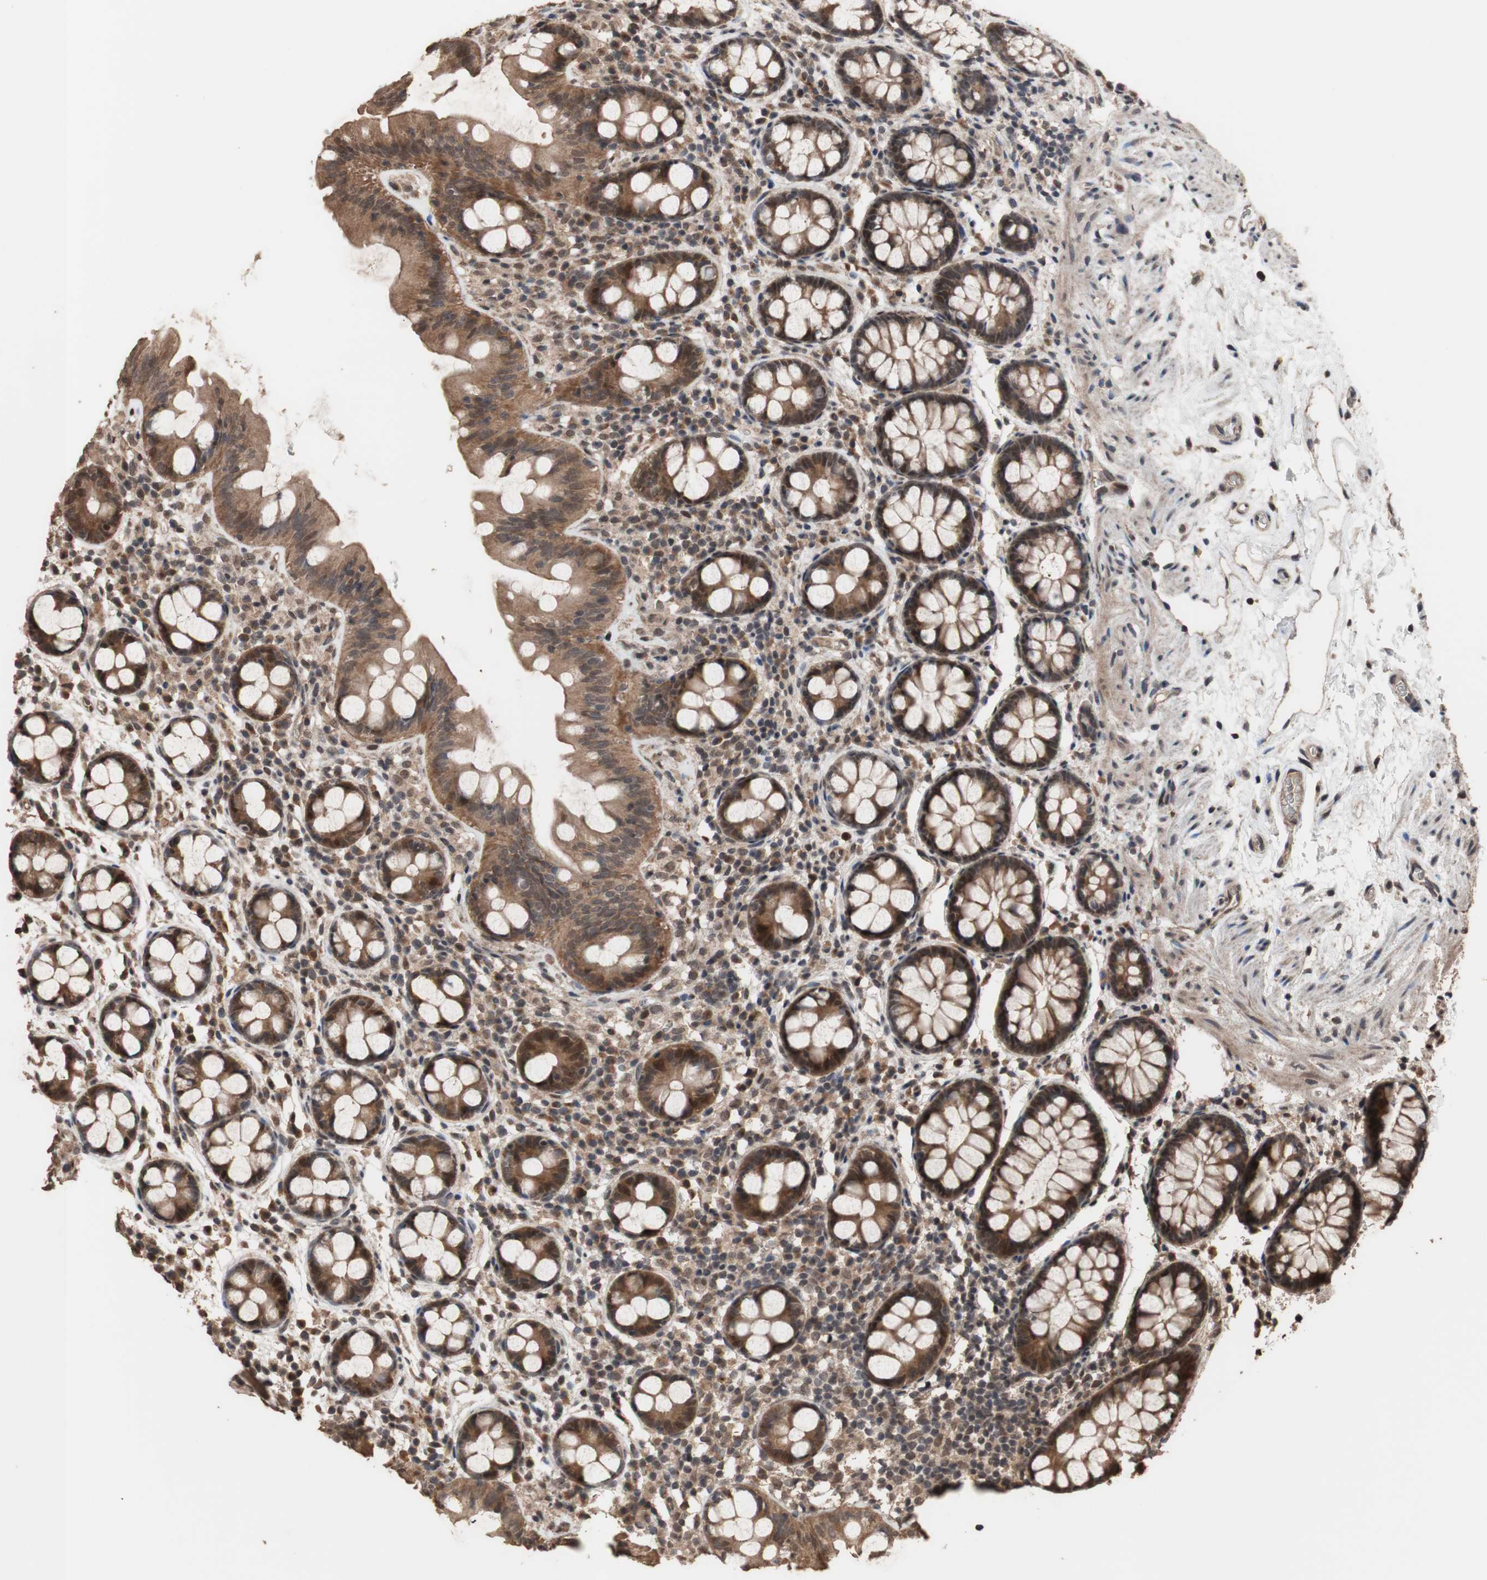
{"staining": {"intensity": "moderate", "quantity": ">75%", "location": "cytoplasmic/membranous,nuclear"}, "tissue": "colon", "cell_type": "Endothelial cells", "image_type": "normal", "snomed": [{"axis": "morphology", "description": "Normal tissue, NOS"}, {"axis": "topography", "description": "Colon"}], "caption": "This micrograph shows immunohistochemistry (IHC) staining of normal colon, with medium moderate cytoplasmic/membranous,nuclear positivity in about >75% of endothelial cells.", "gene": "KANSL1", "patient": {"sex": "female", "age": 80}}